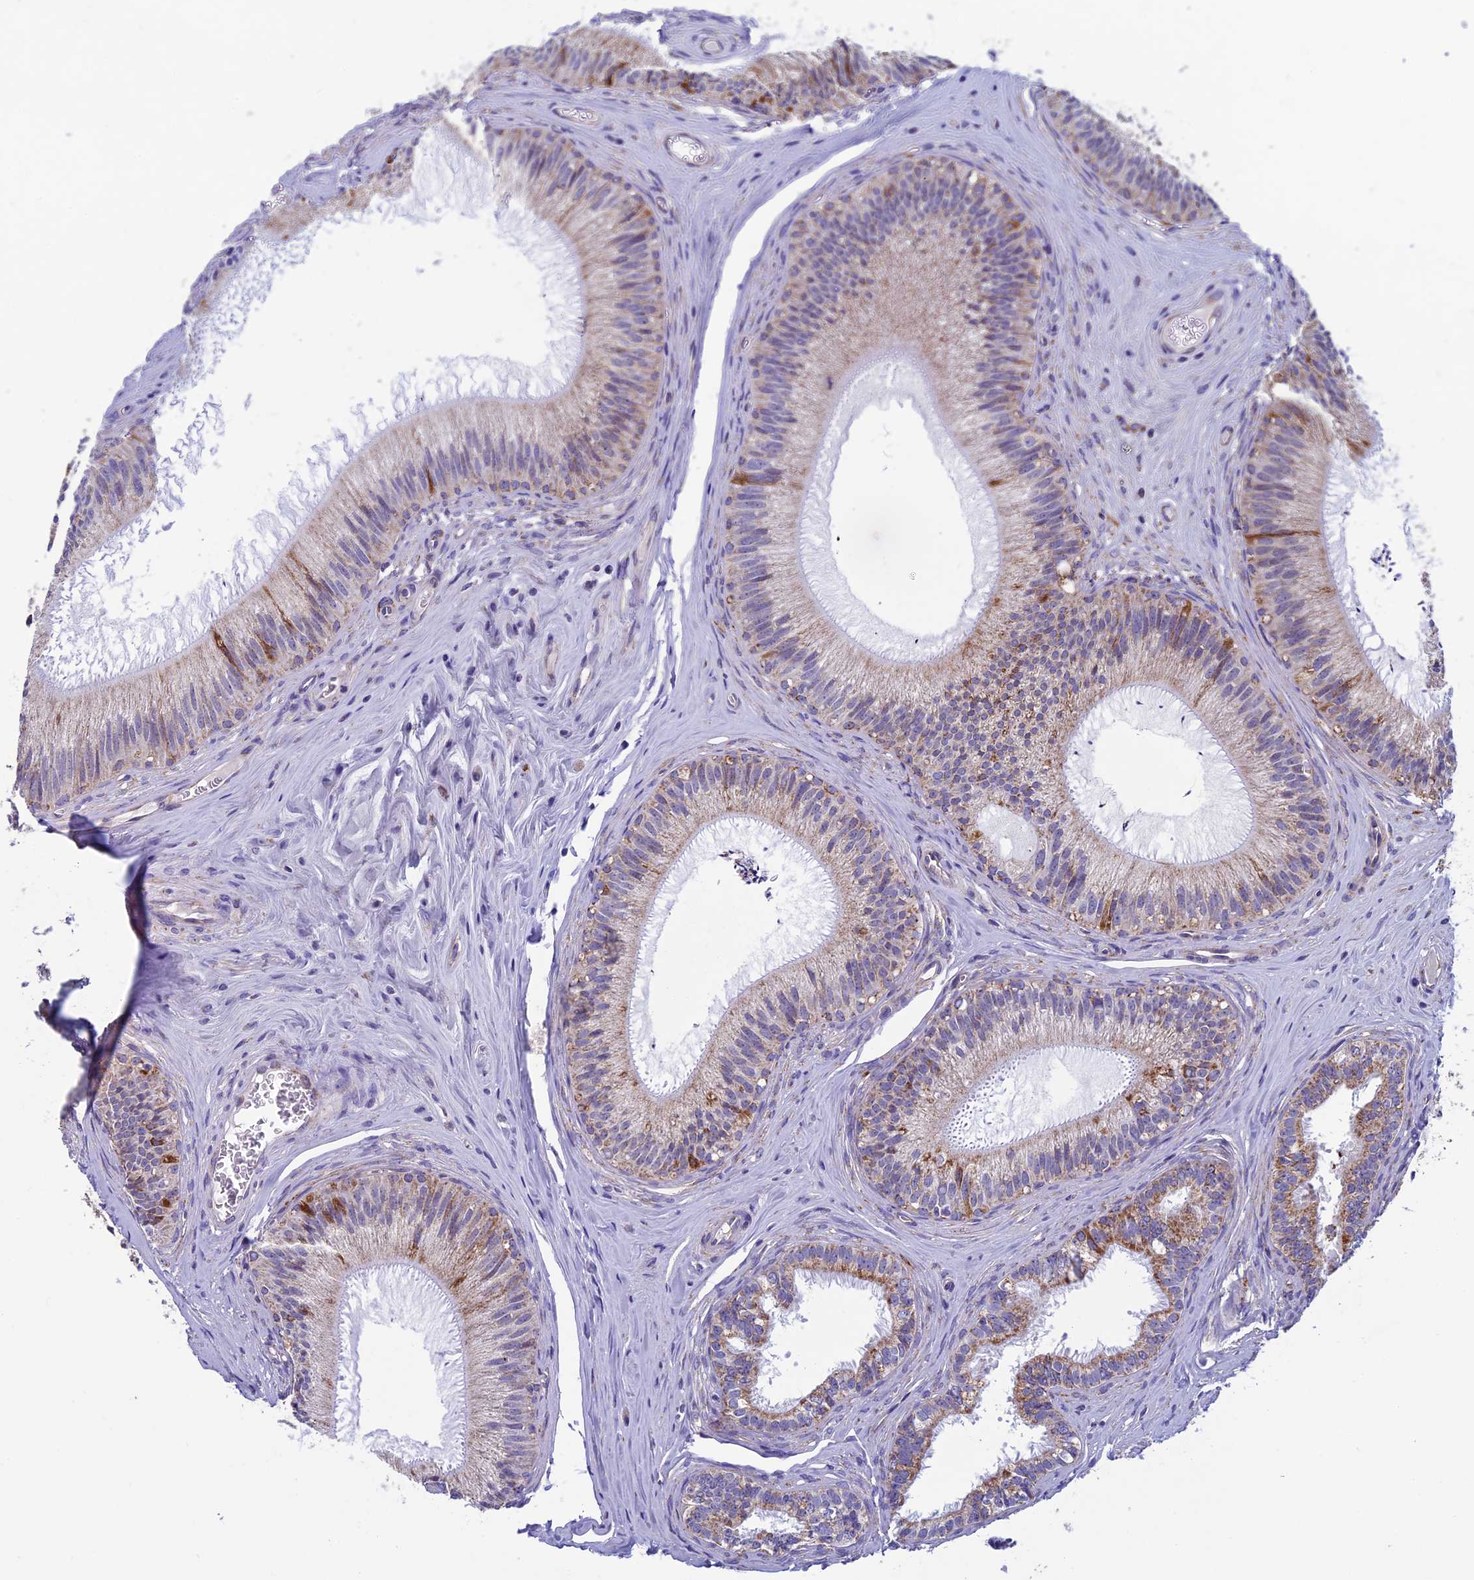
{"staining": {"intensity": "moderate", "quantity": "25%-75%", "location": "cytoplasmic/membranous"}, "tissue": "epididymis", "cell_type": "Glandular cells", "image_type": "normal", "snomed": [{"axis": "morphology", "description": "Normal tissue, NOS"}, {"axis": "topography", "description": "Epididymis"}], "caption": "DAB immunohistochemical staining of unremarkable human epididymis displays moderate cytoplasmic/membranous protein staining in about 25%-75% of glandular cells.", "gene": "MFSD12", "patient": {"sex": "male", "age": 46}}